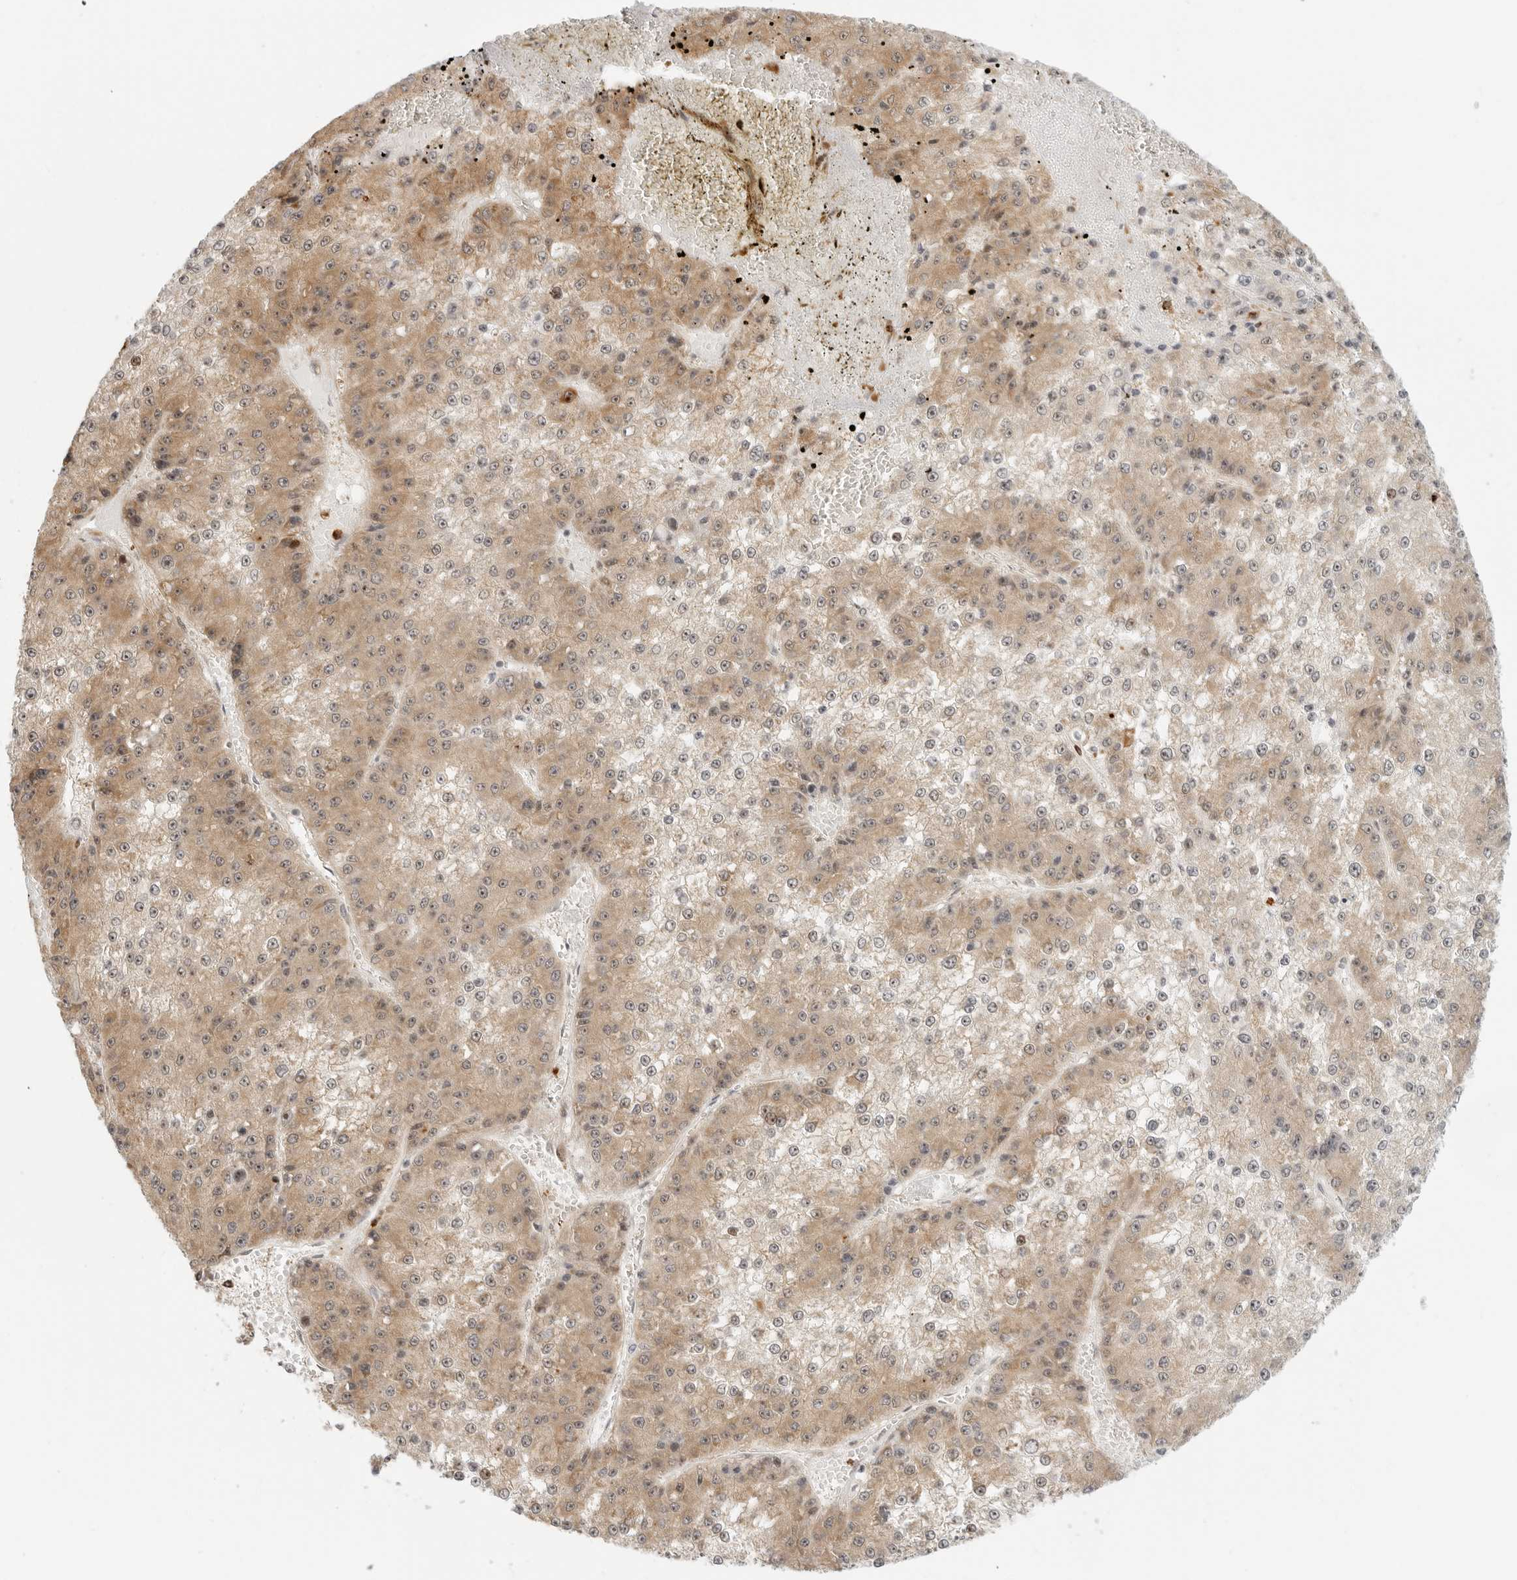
{"staining": {"intensity": "weak", "quantity": ">75%", "location": "cytoplasmic/membranous,nuclear"}, "tissue": "liver cancer", "cell_type": "Tumor cells", "image_type": "cancer", "snomed": [{"axis": "morphology", "description": "Carcinoma, Hepatocellular, NOS"}, {"axis": "topography", "description": "Liver"}], "caption": "Hepatocellular carcinoma (liver) stained for a protein (brown) reveals weak cytoplasmic/membranous and nuclear positive expression in approximately >75% of tumor cells.", "gene": "DSCC1", "patient": {"sex": "female", "age": 73}}